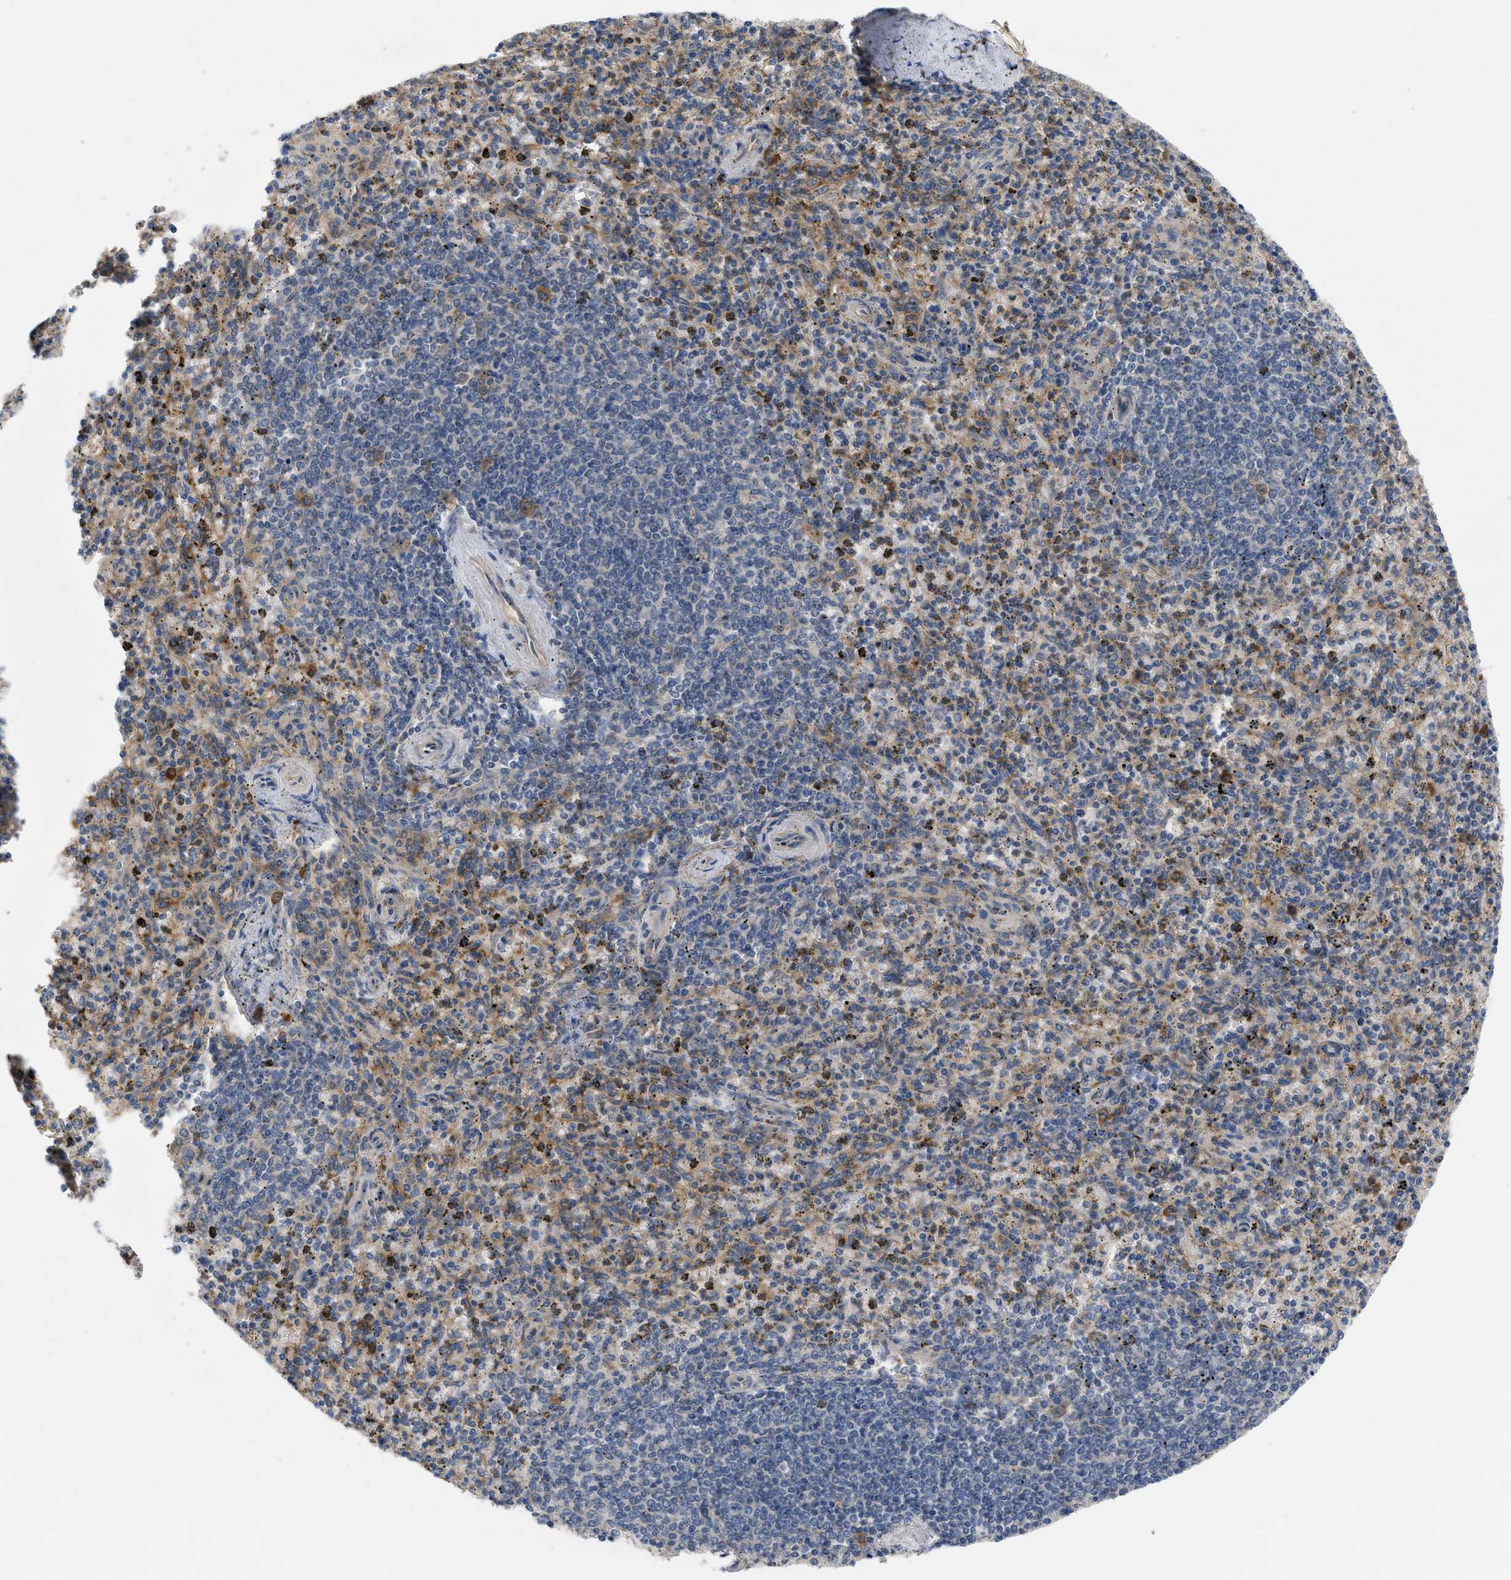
{"staining": {"intensity": "moderate", "quantity": "25%-75%", "location": "cytoplasmic/membranous"}, "tissue": "spleen", "cell_type": "Cells in red pulp", "image_type": "normal", "snomed": [{"axis": "morphology", "description": "Normal tissue, NOS"}, {"axis": "topography", "description": "Spleen"}], "caption": "High-magnification brightfield microscopy of benign spleen stained with DAB (3,3'-diaminobenzidine) (brown) and counterstained with hematoxylin (blue). cells in red pulp exhibit moderate cytoplasmic/membranous expression is appreciated in about25%-75% of cells.", "gene": "TMEM131", "patient": {"sex": "male", "age": 72}}